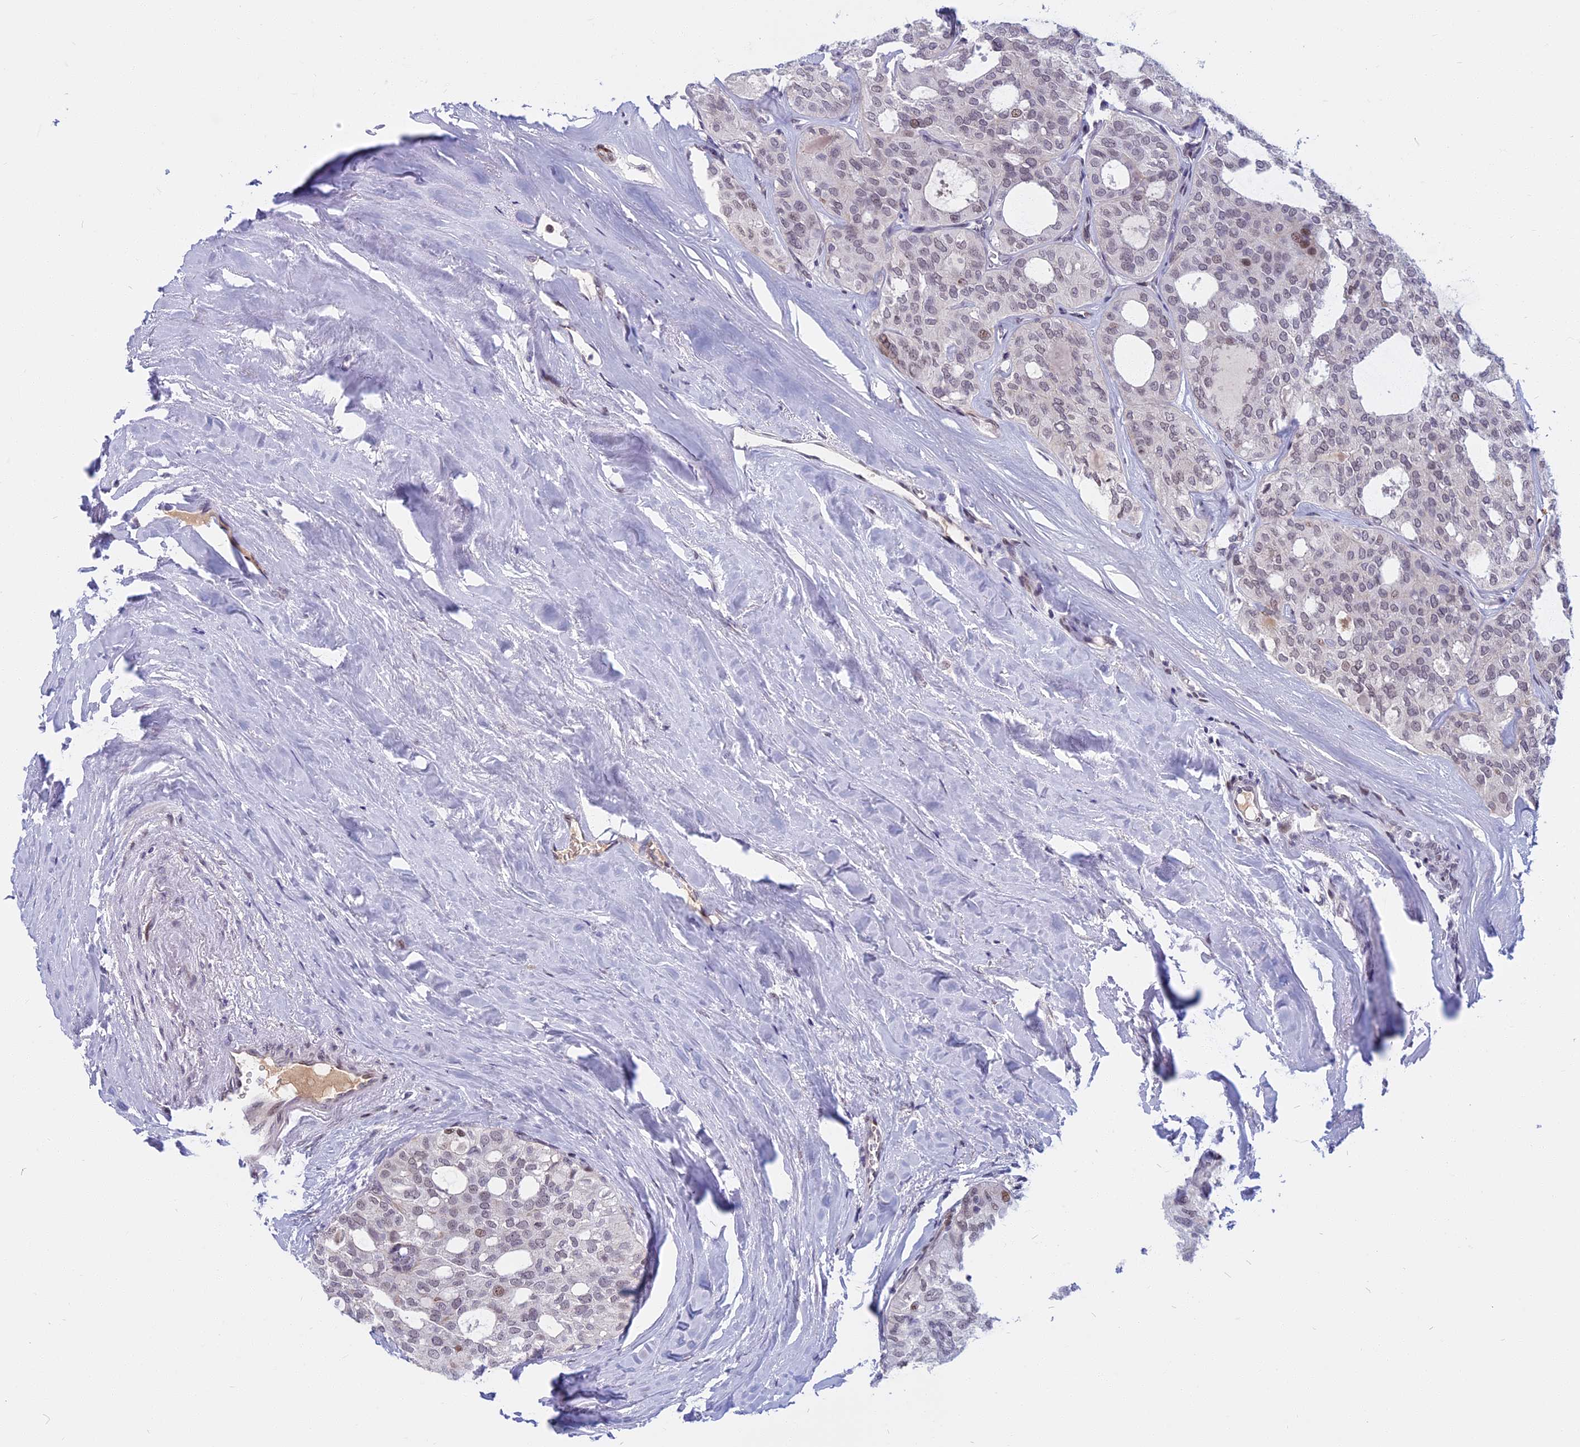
{"staining": {"intensity": "weak", "quantity": "<25%", "location": "nuclear"}, "tissue": "thyroid cancer", "cell_type": "Tumor cells", "image_type": "cancer", "snomed": [{"axis": "morphology", "description": "Follicular adenoma carcinoma, NOS"}, {"axis": "topography", "description": "Thyroid gland"}], "caption": "An image of thyroid cancer stained for a protein shows no brown staining in tumor cells.", "gene": "CDC7", "patient": {"sex": "male", "age": 75}}